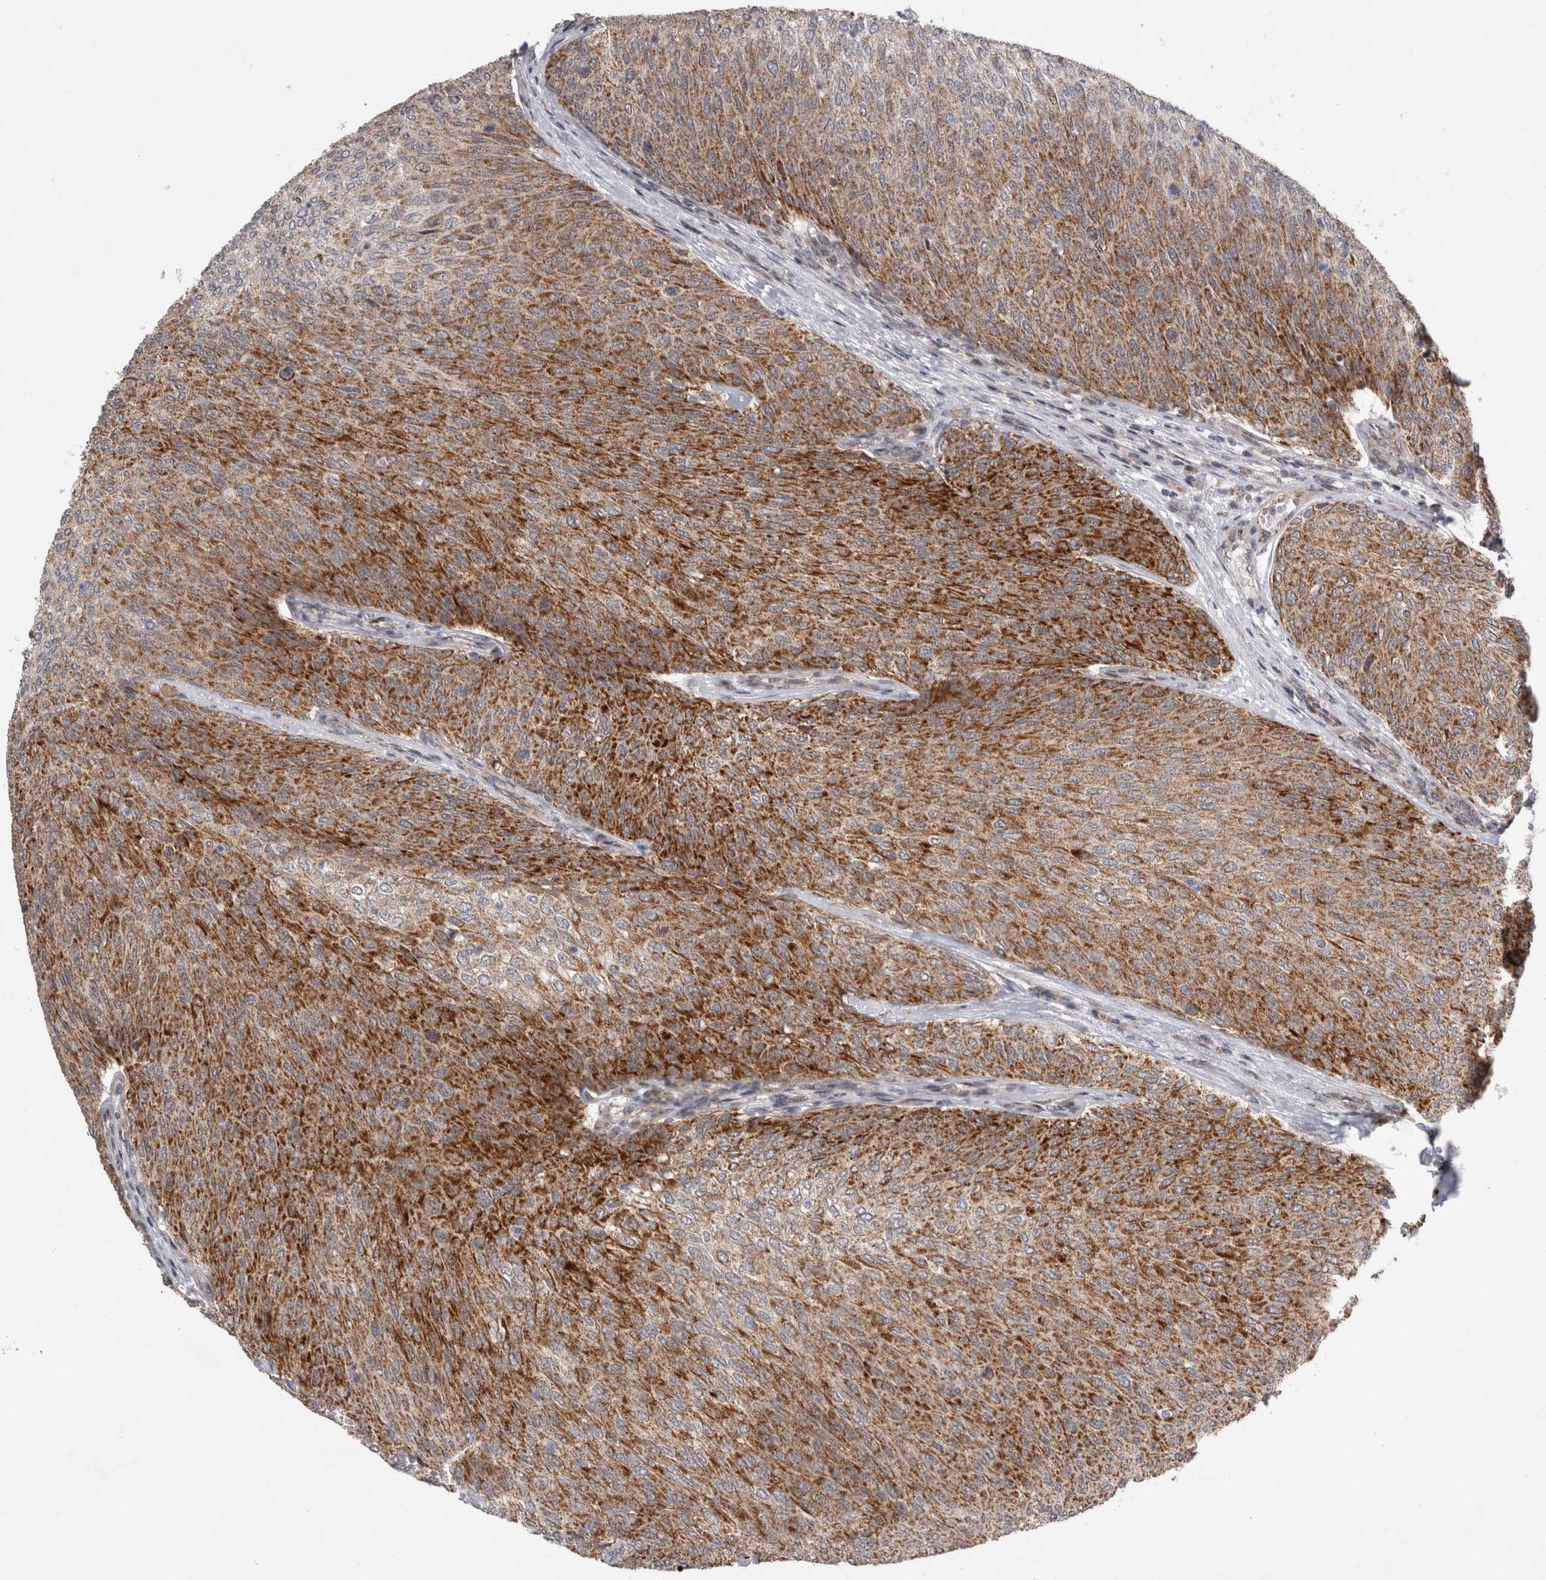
{"staining": {"intensity": "moderate", "quantity": ">75%", "location": "cytoplasmic/membranous"}, "tissue": "urothelial cancer", "cell_type": "Tumor cells", "image_type": "cancer", "snomed": [{"axis": "morphology", "description": "Urothelial carcinoma, Low grade"}, {"axis": "topography", "description": "Urinary bladder"}], "caption": "IHC staining of urothelial cancer, which reveals medium levels of moderate cytoplasmic/membranous expression in approximately >75% of tumor cells indicating moderate cytoplasmic/membranous protein expression. The staining was performed using DAB (brown) for protein detection and nuclei were counterstained in hematoxylin (blue).", "gene": "MRPL37", "patient": {"sex": "female", "age": 79}}